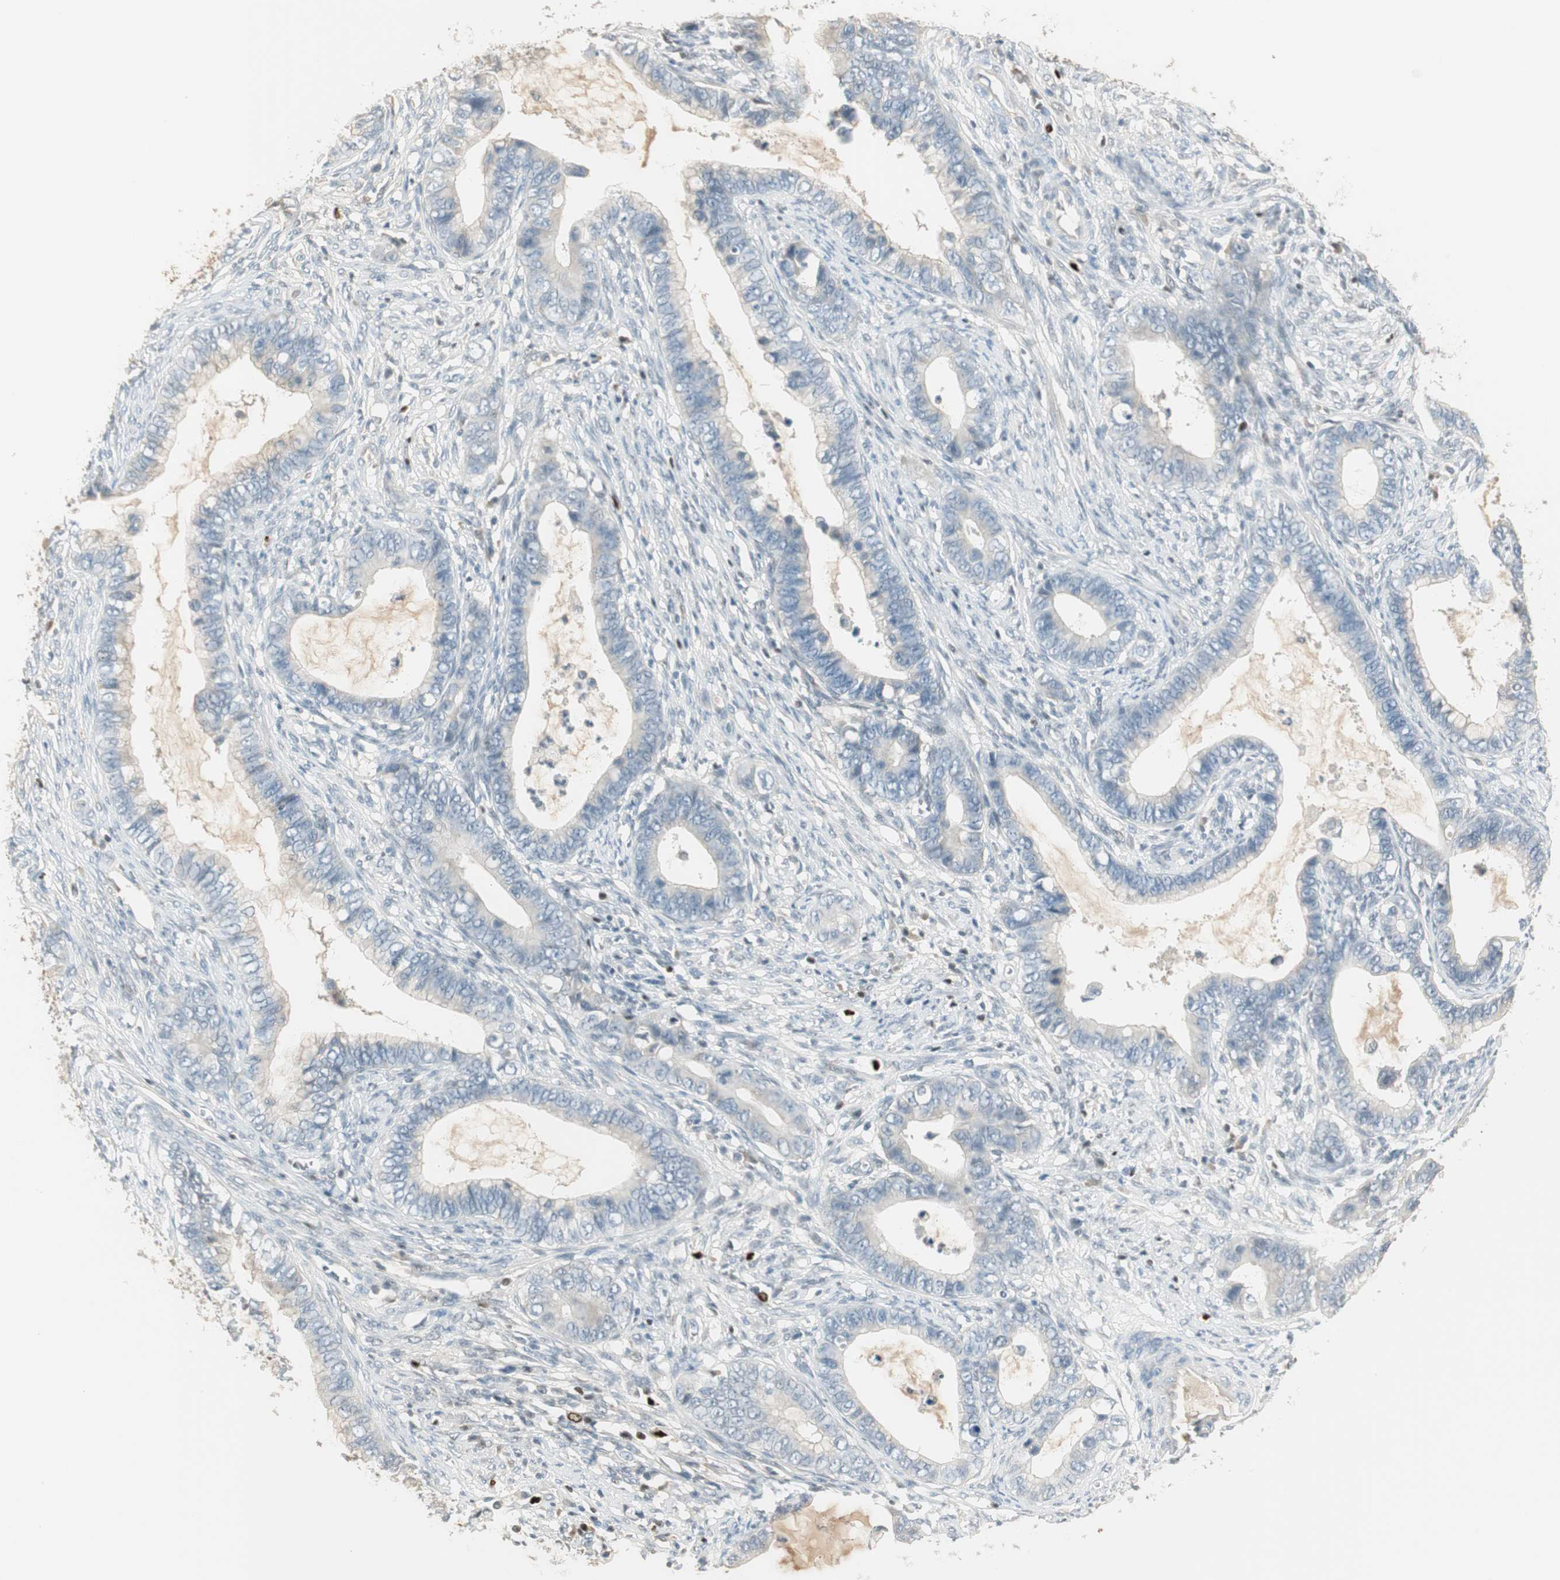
{"staining": {"intensity": "negative", "quantity": "none", "location": "none"}, "tissue": "cervical cancer", "cell_type": "Tumor cells", "image_type": "cancer", "snomed": [{"axis": "morphology", "description": "Adenocarcinoma, NOS"}, {"axis": "topography", "description": "Cervix"}], "caption": "This is an immunohistochemistry micrograph of human cervical cancer. There is no expression in tumor cells.", "gene": "RUNX2", "patient": {"sex": "female", "age": 44}}